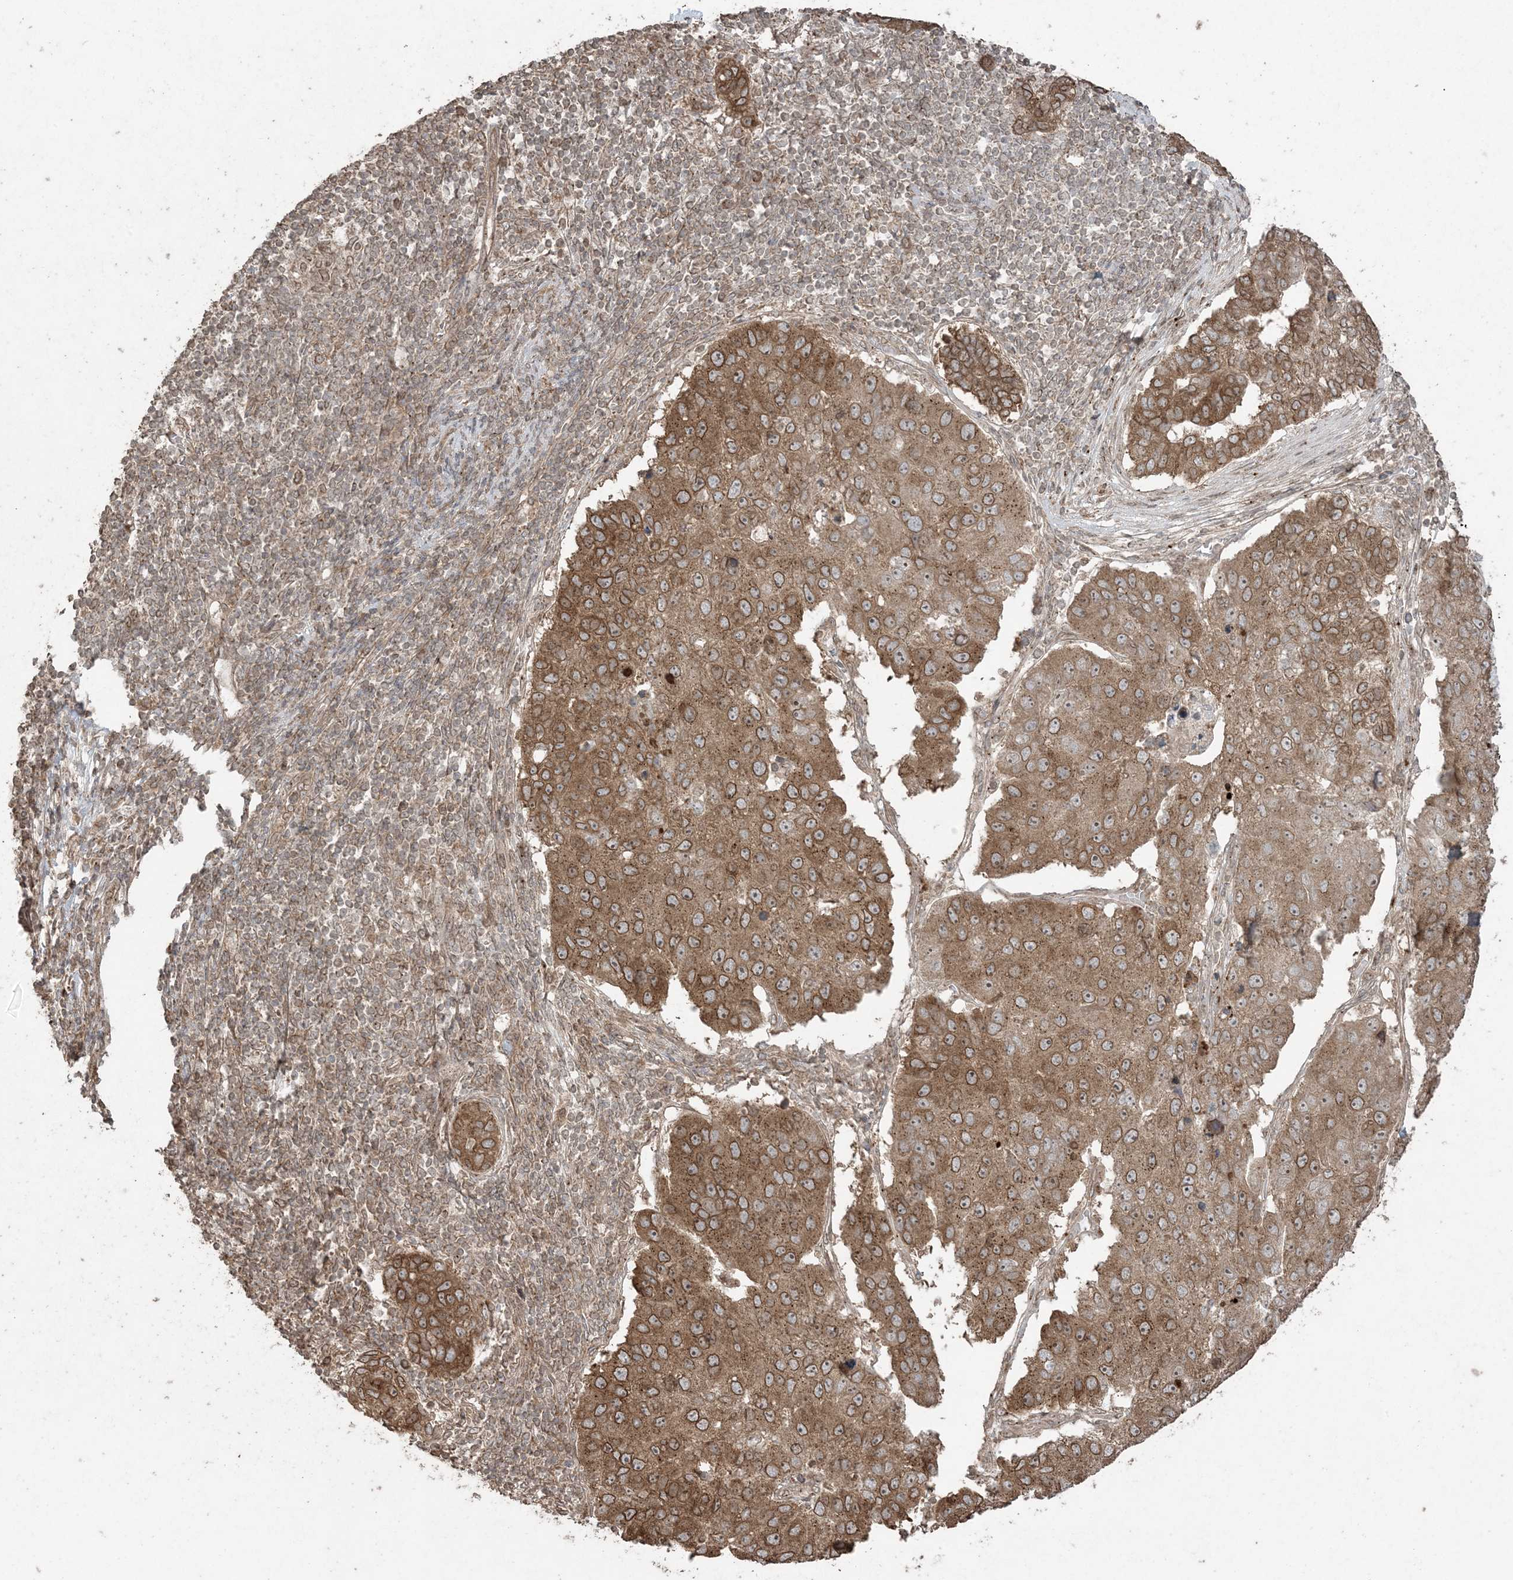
{"staining": {"intensity": "moderate", "quantity": ">75%", "location": "cytoplasmic/membranous"}, "tissue": "pancreatic cancer", "cell_type": "Tumor cells", "image_type": "cancer", "snomed": [{"axis": "morphology", "description": "Adenocarcinoma, NOS"}, {"axis": "topography", "description": "Pancreas"}], "caption": "About >75% of tumor cells in pancreatic cancer demonstrate moderate cytoplasmic/membranous protein staining as visualized by brown immunohistochemical staining.", "gene": "DDX19B", "patient": {"sex": "female", "age": 61}}